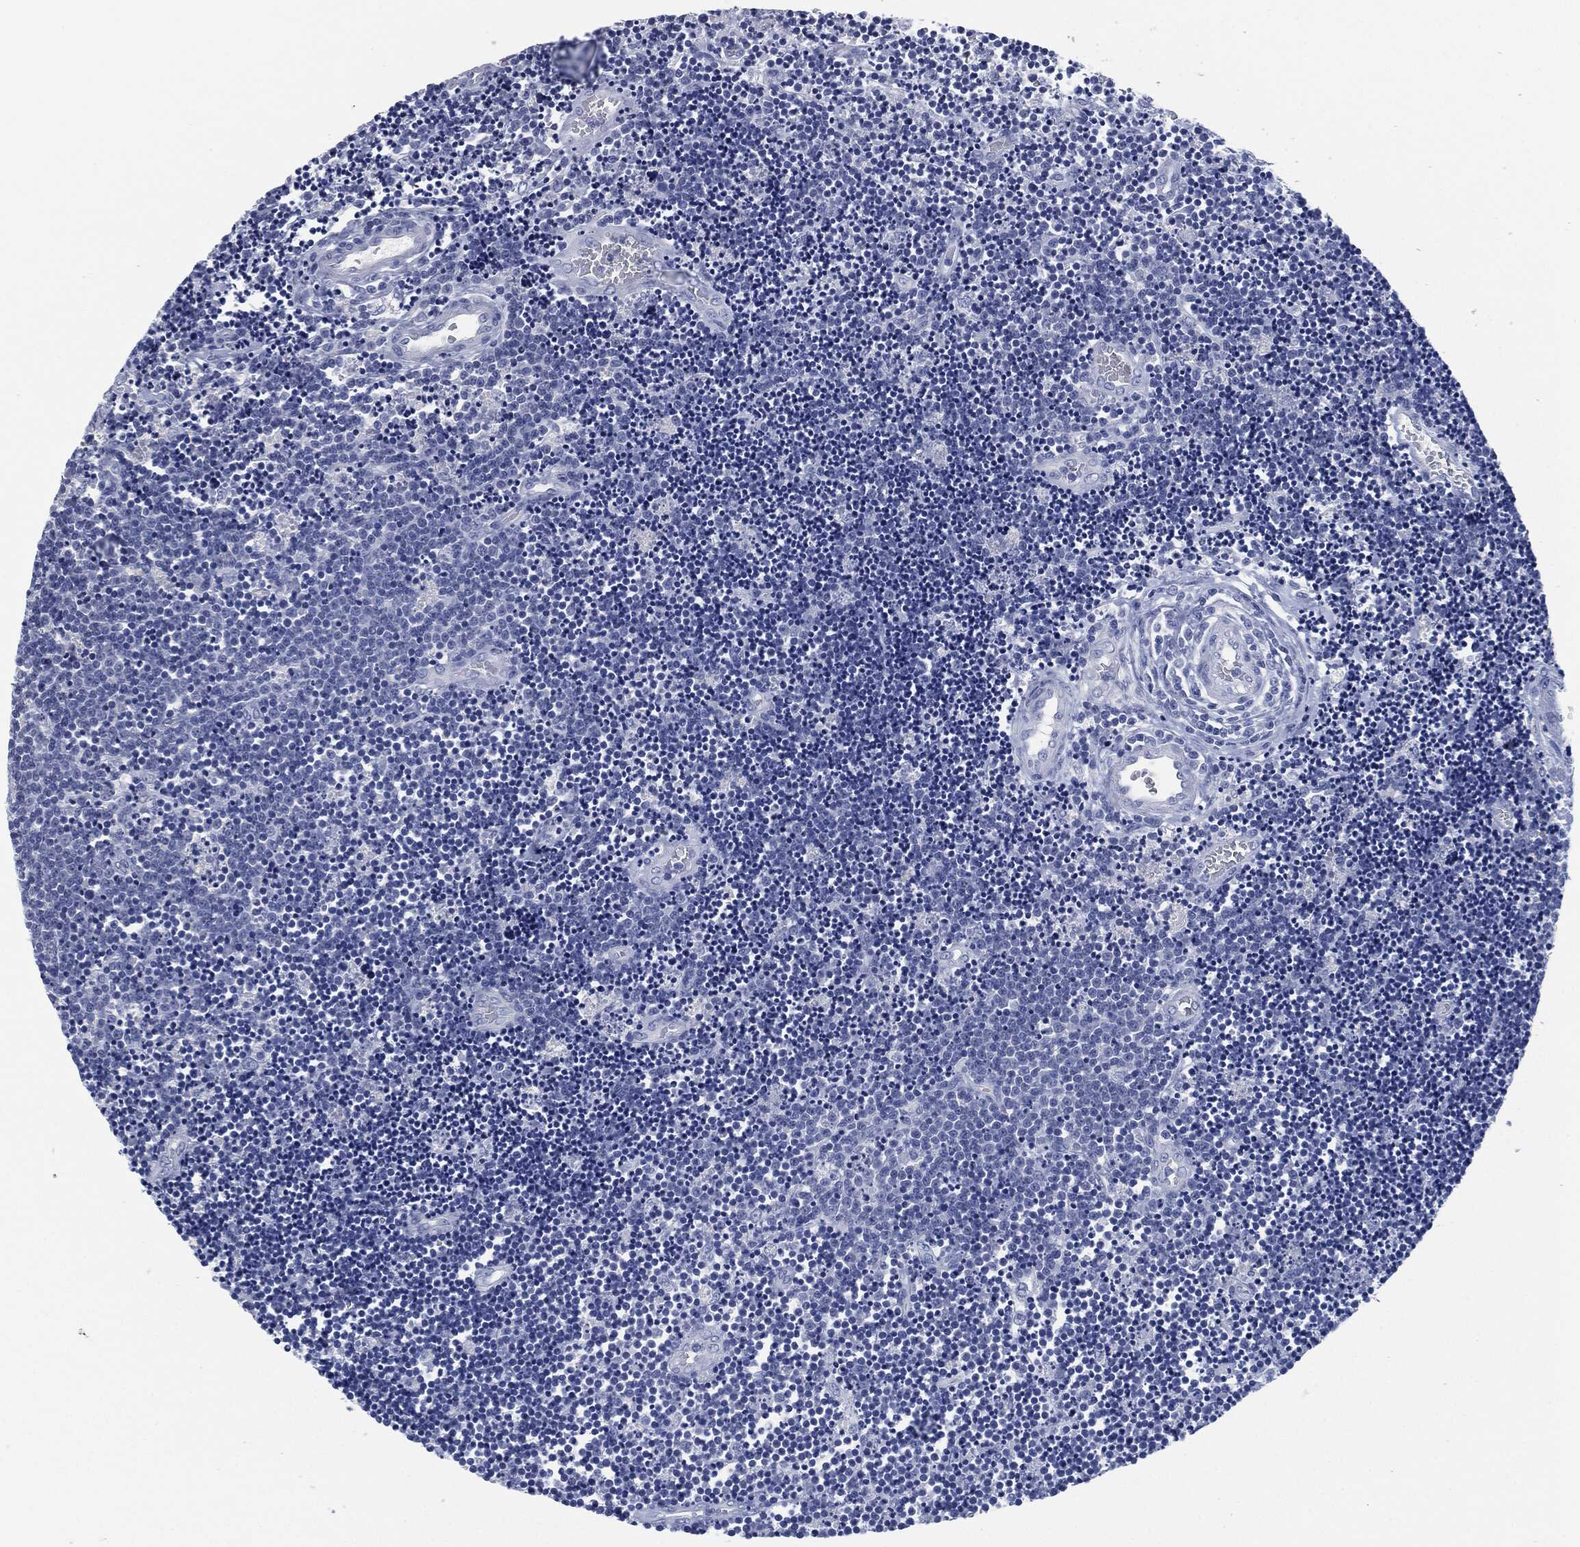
{"staining": {"intensity": "negative", "quantity": "none", "location": "none"}, "tissue": "lymphoma", "cell_type": "Tumor cells", "image_type": "cancer", "snomed": [{"axis": "morphology", "description": "Malignant lymphoma, non-Hodgkin's type, Low grade"}, {"axis": "topography", "description": "Brain"}], "caption": "Human malignant lymphoma, non-Hodgkin's type (low-grade) stained for a protein using IHC shows no expression in tumor cells.", "gene": "MUC16", "patient": {"sex": "female", "age": 66}}